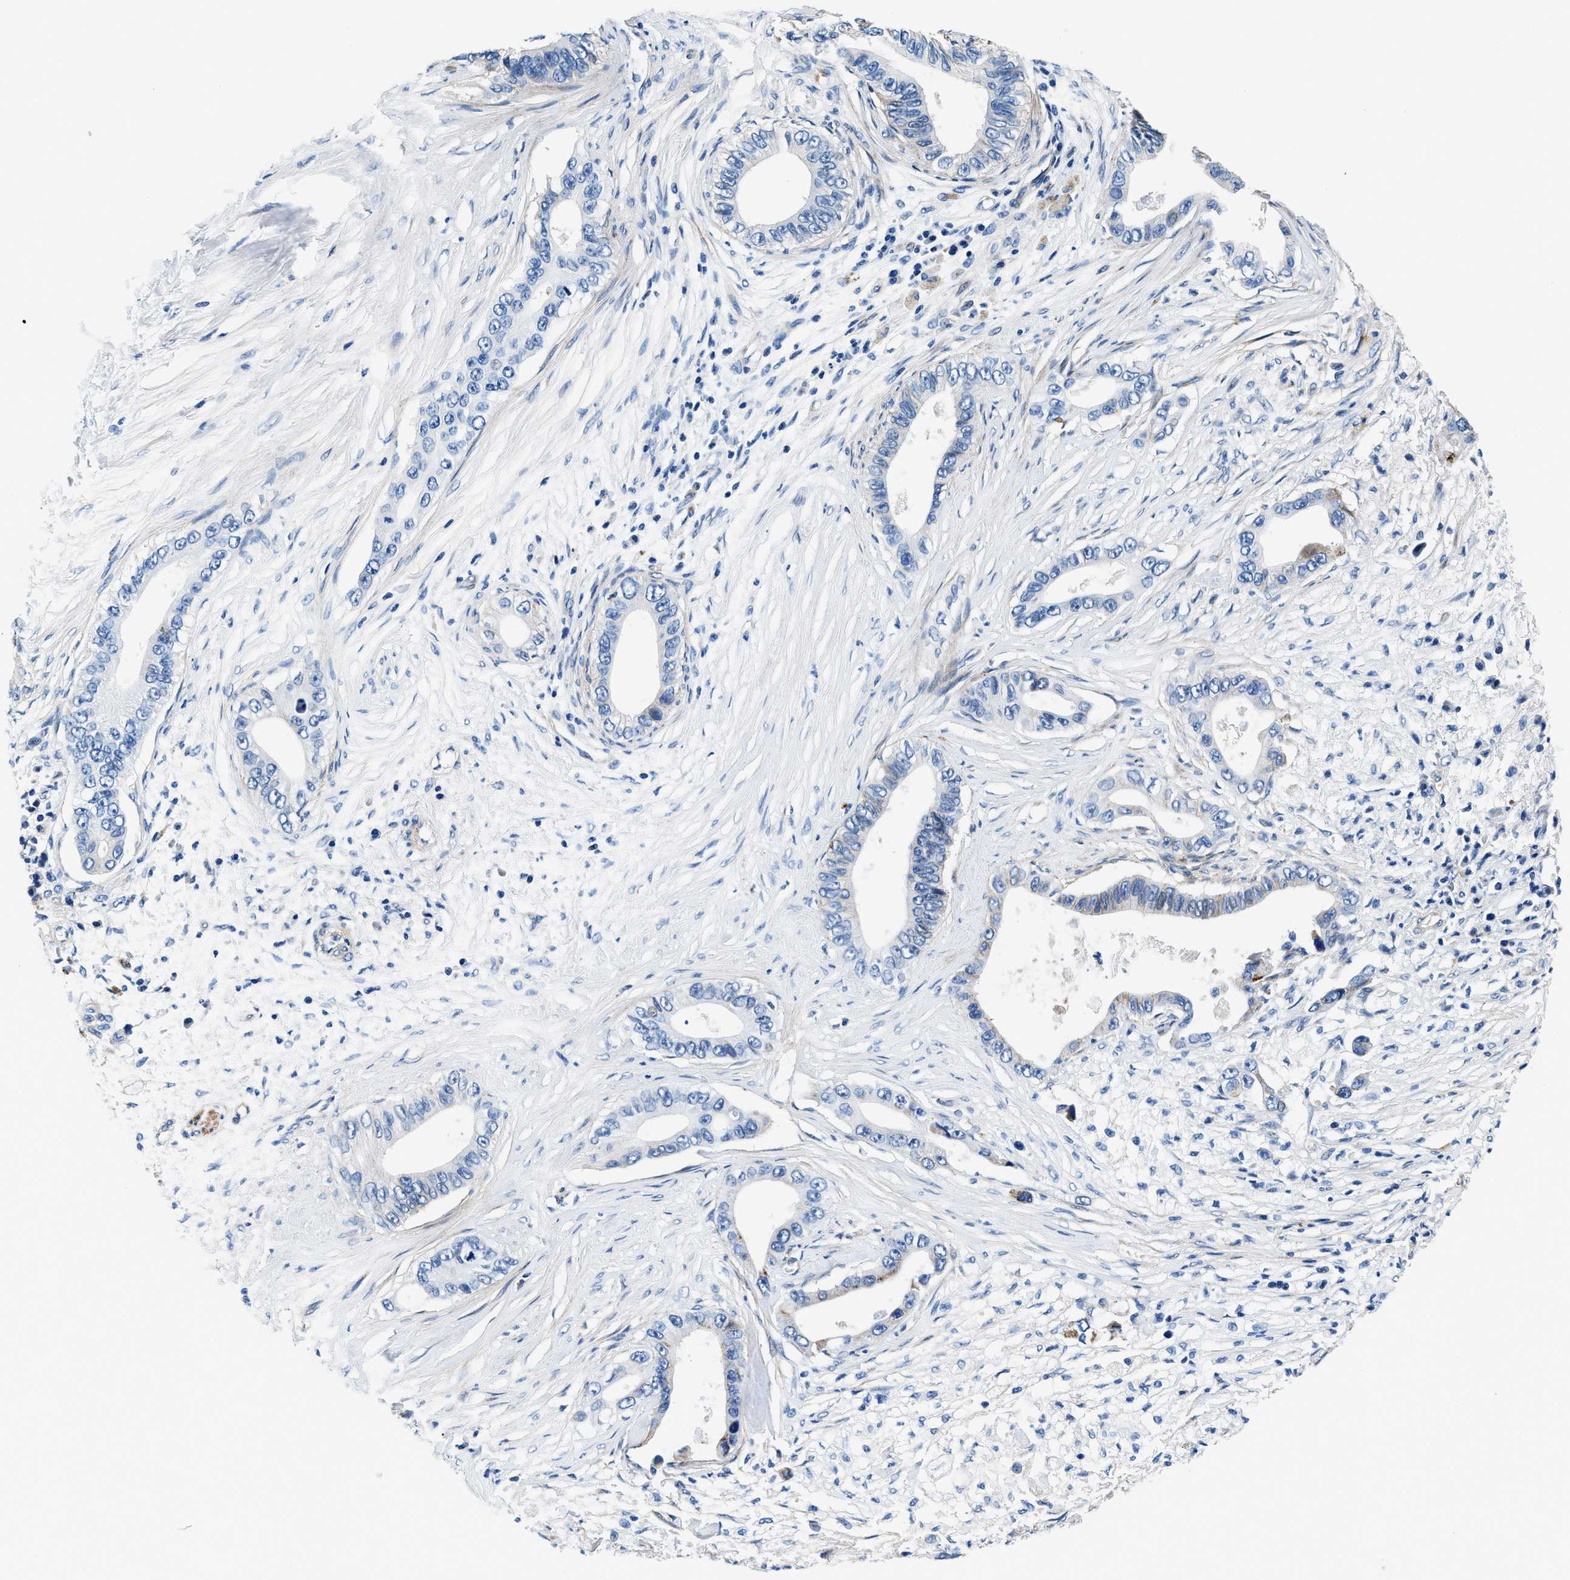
{"staining": {"intensity": "negative", "quantity": "none", "location": "none"}, "tissue": "pancreatic cancer", "cell_type": "Tumor cells", "image_type": "cancer", "snomed": [{"axis": "morphology", "description": "Adenocarcinoma, NOS"}, {"axis": "topography", "description": "Pancreas"}], "caption": "Tumor cells show no significant positivity in pancreatic adenocarcinoma.", "gene": "DAG1", "patient": {"sex": "male", "age": 77}}